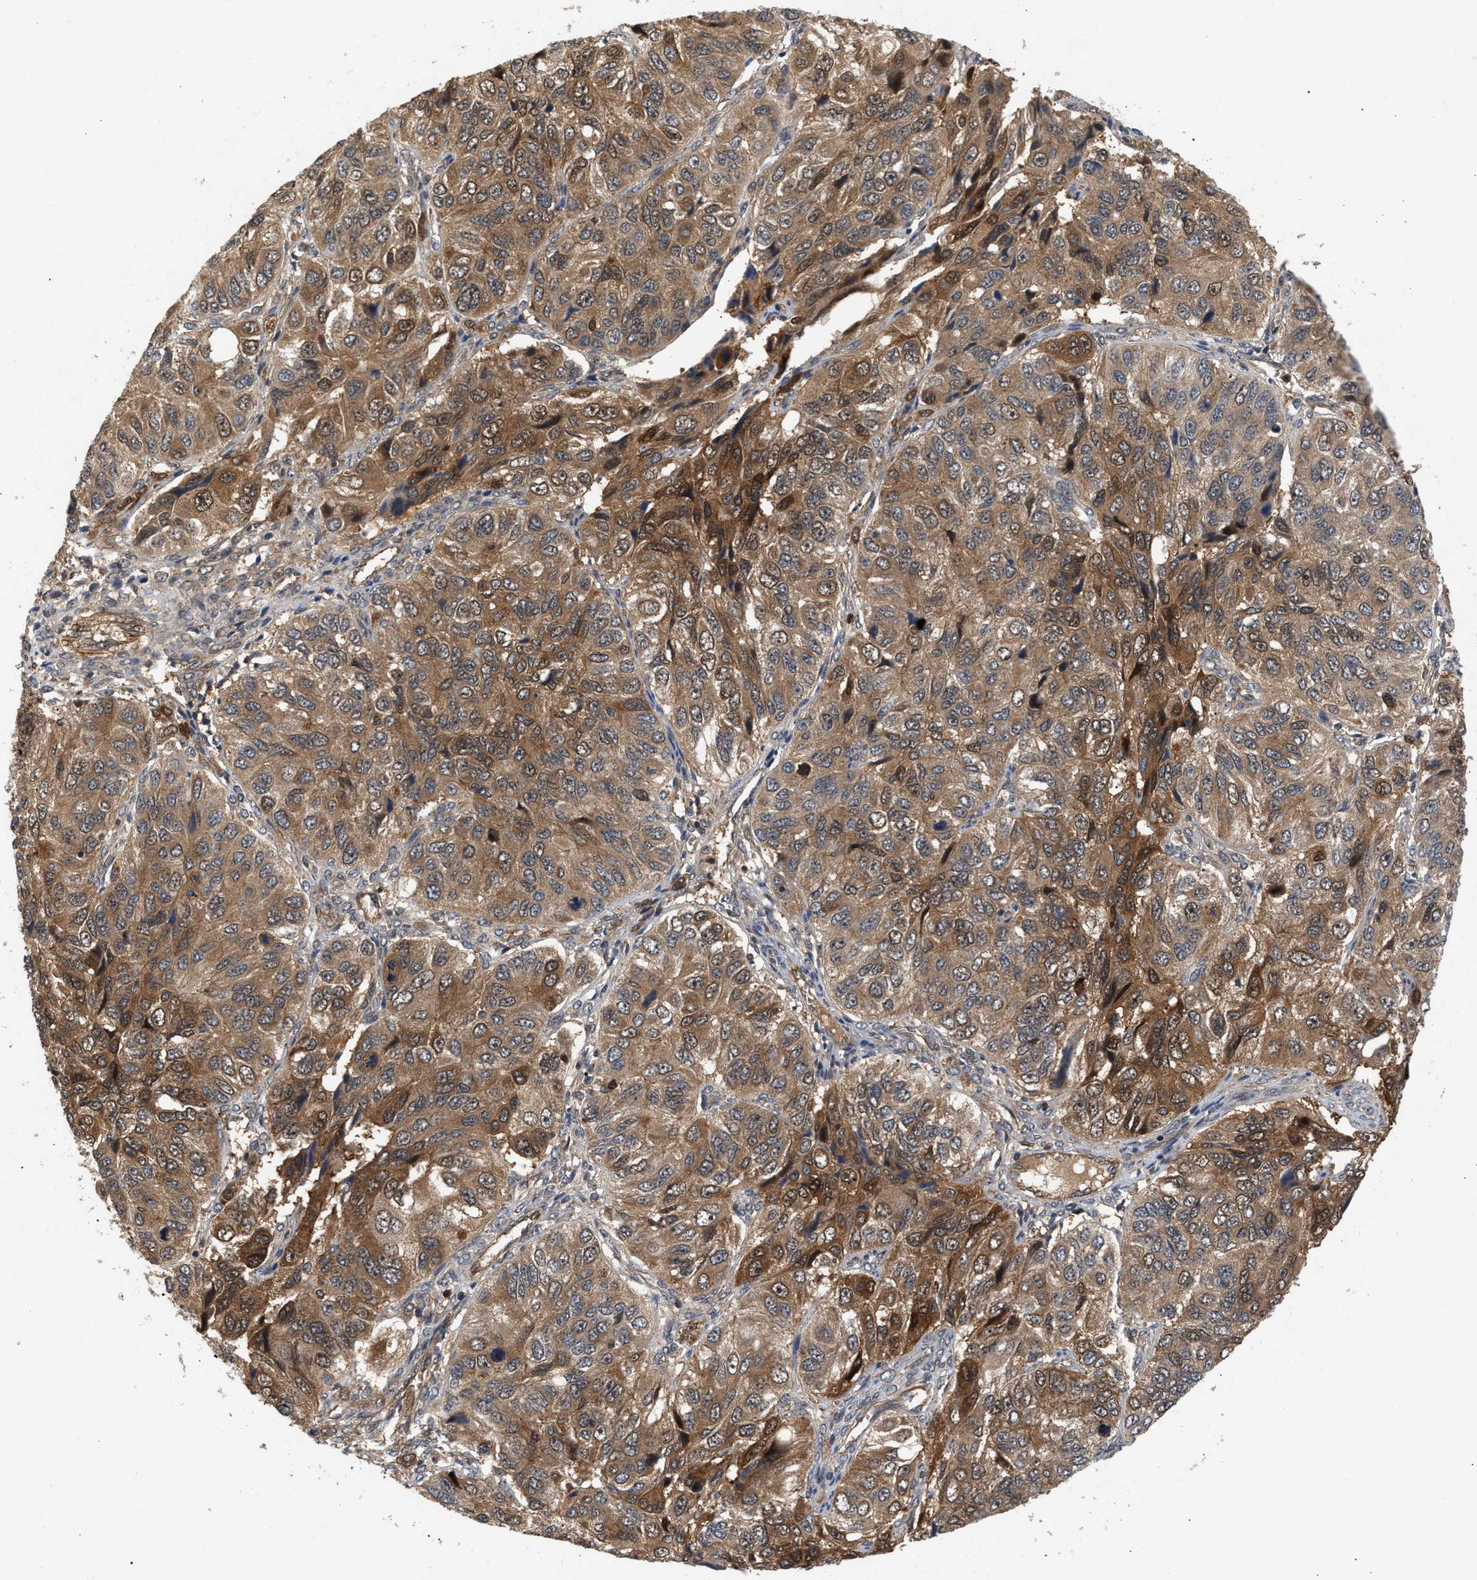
{"staining": {"intensity": "moderate", "quantity": ">75%", "location": "cytoplasmic/membranous"}, "tissue": "ovarian cancer", "cell_type": "Tumor cells", "image_type": "cancer", "snomed": [{"axis": "morphology", "description": "Carcinoma, endometroid"}, {"axis": "topography", "description": "Ovary"}], "caption": "Immunohistochemistry photomicrograph of neoplastic tissue: ovarian cancer stained using IHC exhibits medium levels of moderate protein expression localized specifically in the cytoplasmic/membranous of tumor cells, appearing as a cytoplasmic/membranous brown color.", "gene": "GLOD4", "patient": {"sex": "female", "age": 51}}